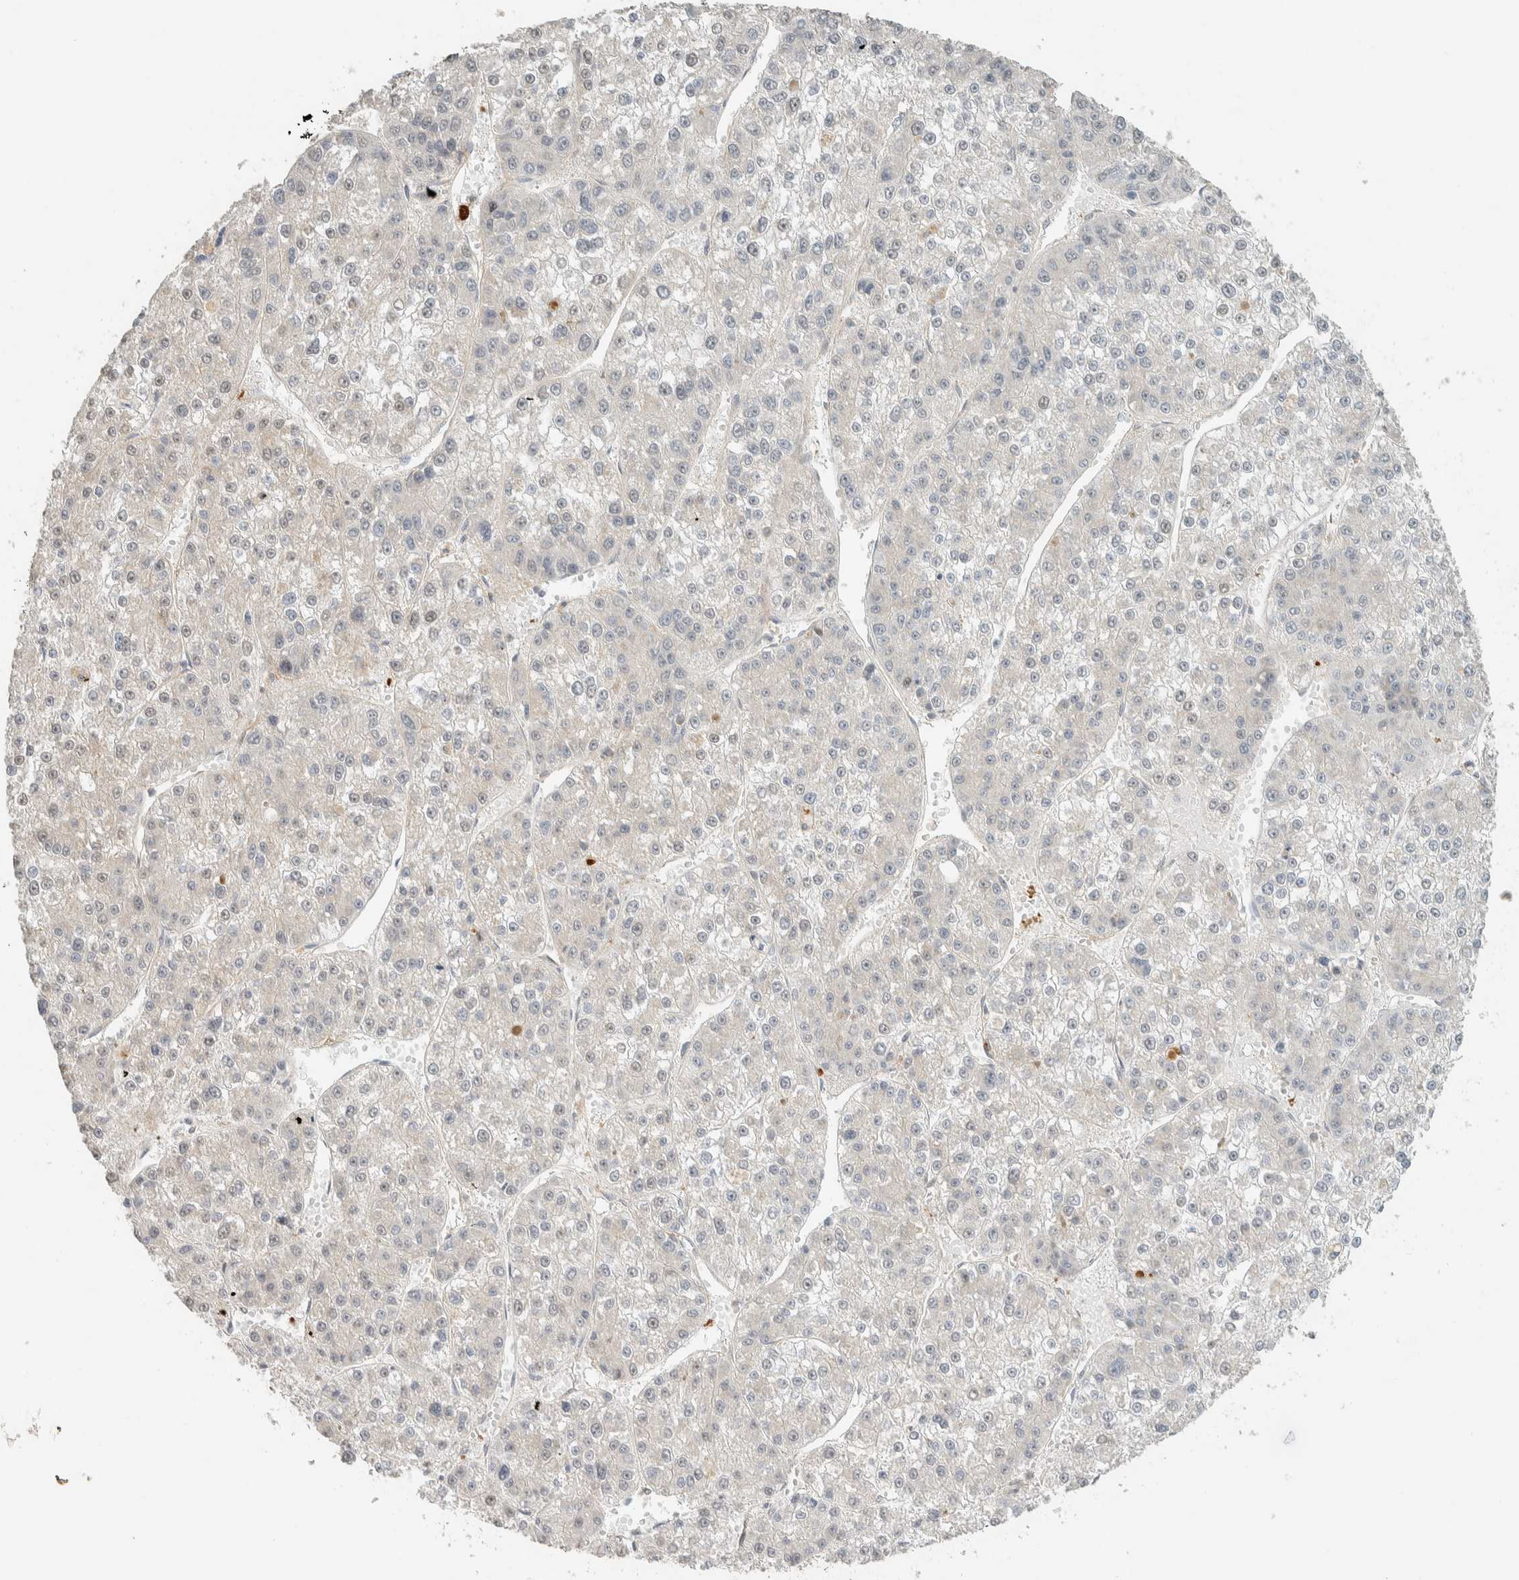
{"staining": {"intensity": "negative", "quantity": "none", "location": "none"}, "tissue": "liver cancer", "cell_type": "Tumor cells", "image_type": "cancer", "snomed": [{"axis": "morphology", "description": "Carcinoma, Hepatocellular, NOS"}, {"axis": "topography", "description": "Liver"}], "caption": "The histopathology image displays no significant expression in tumor cells of hepatocellular carcinoma (liver). (DAB (3,3'-diaminobenzidine) immunohistochemistry visualized using brightfield microscopy, high magnification).", "gene": "PDE7B", "patient": {"sex": "female", "age": 73}}